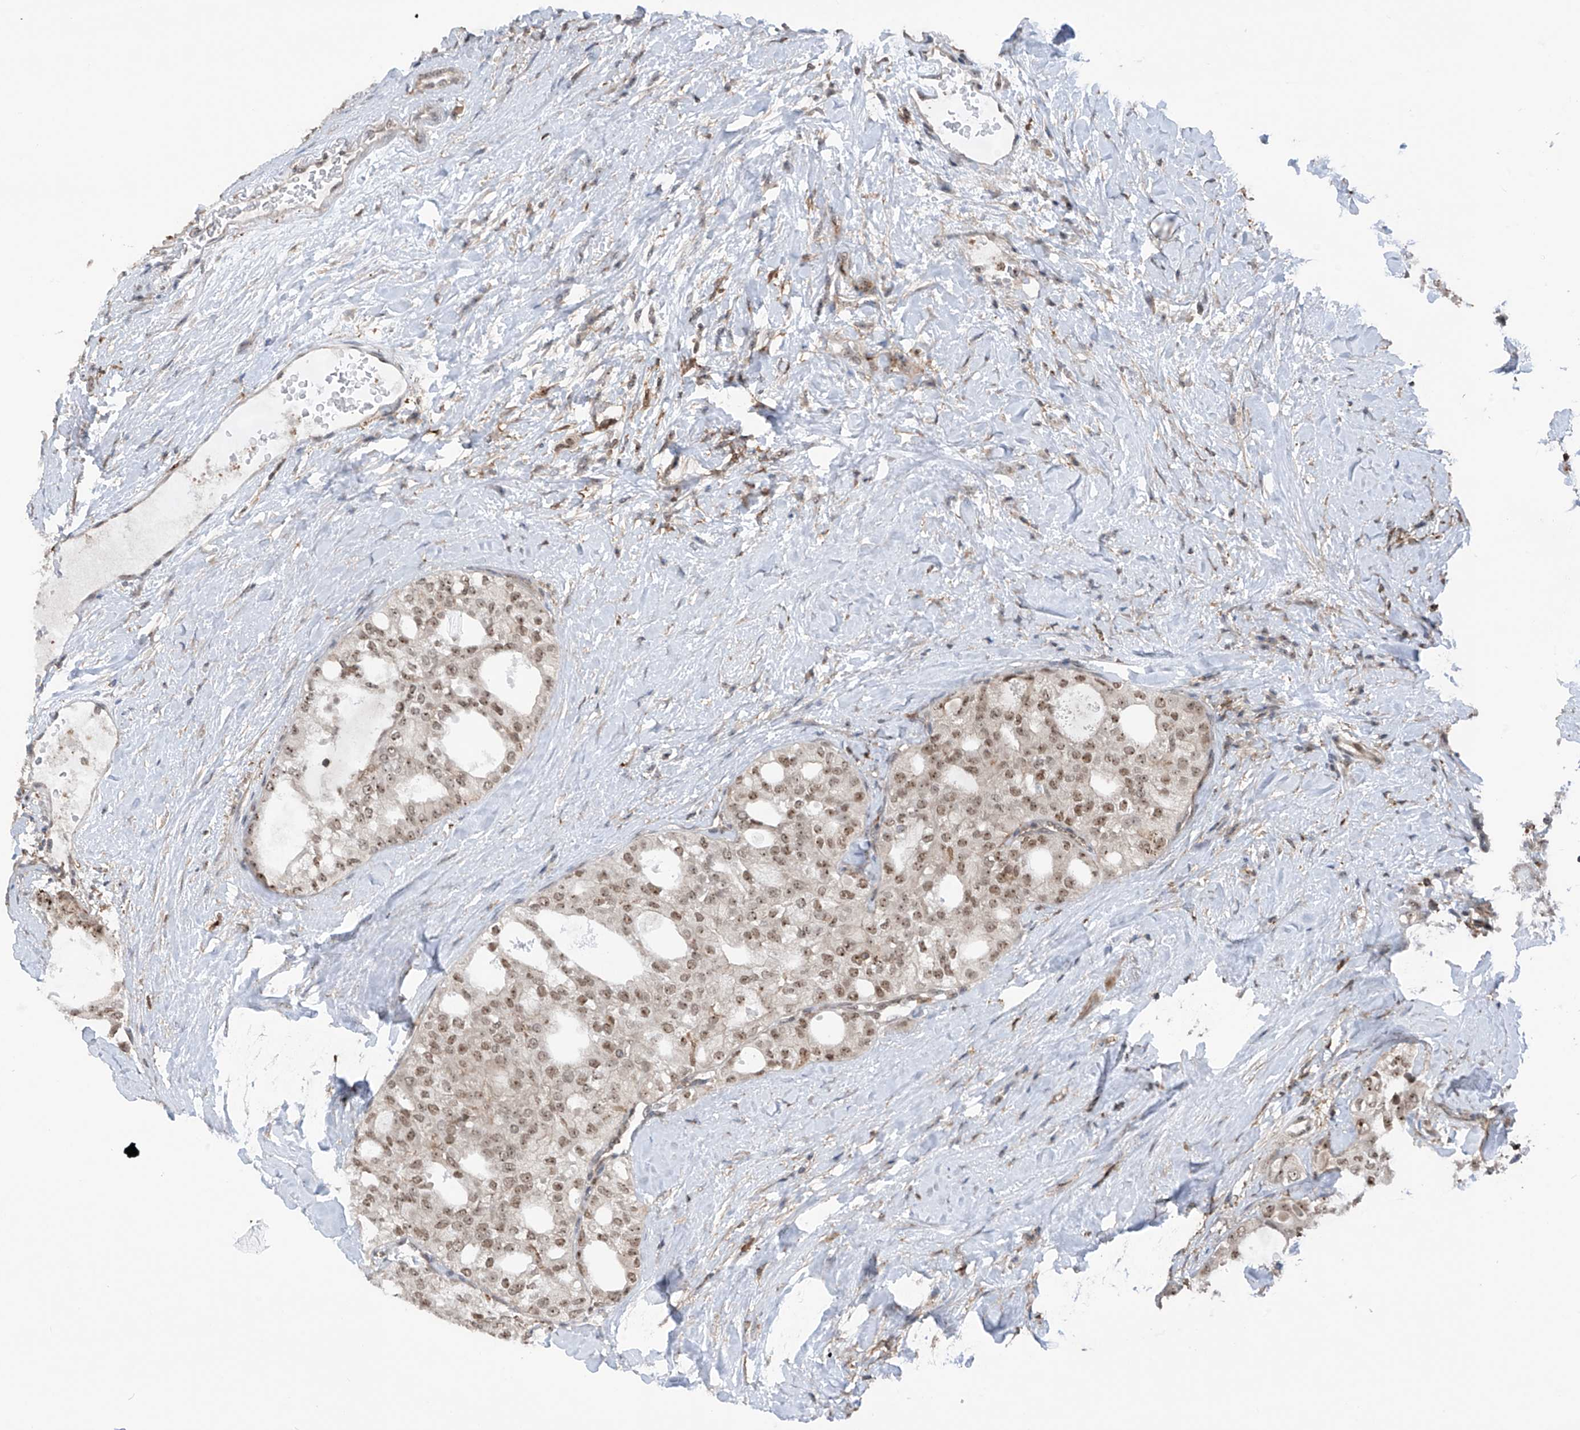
{"staining": {"intensity": "moderate", "quantity": ">75%", "location": "nuclear"}, "tissue": "thyroid cancer", "cell_type": "Tumor cells", "image_type": "cancer", "snomed": [{"axis": "morphology", "description": "Follicular adenoma carcinoma, NOS"}, {"axis": "topography", "description": "Thyroid gland"}], "caption": "Protein positivity by immunohistochemistry exhibits moderate nuclear positivity in about >75% of tumor cells in thyroid cancer. The staining is performed using DAB brown chromogen to label protein expression. The nuclei are counter-stained blue using hematoxylin.", "gene": "REPIN1", "patient": {"sex": "male", "age": 75}}